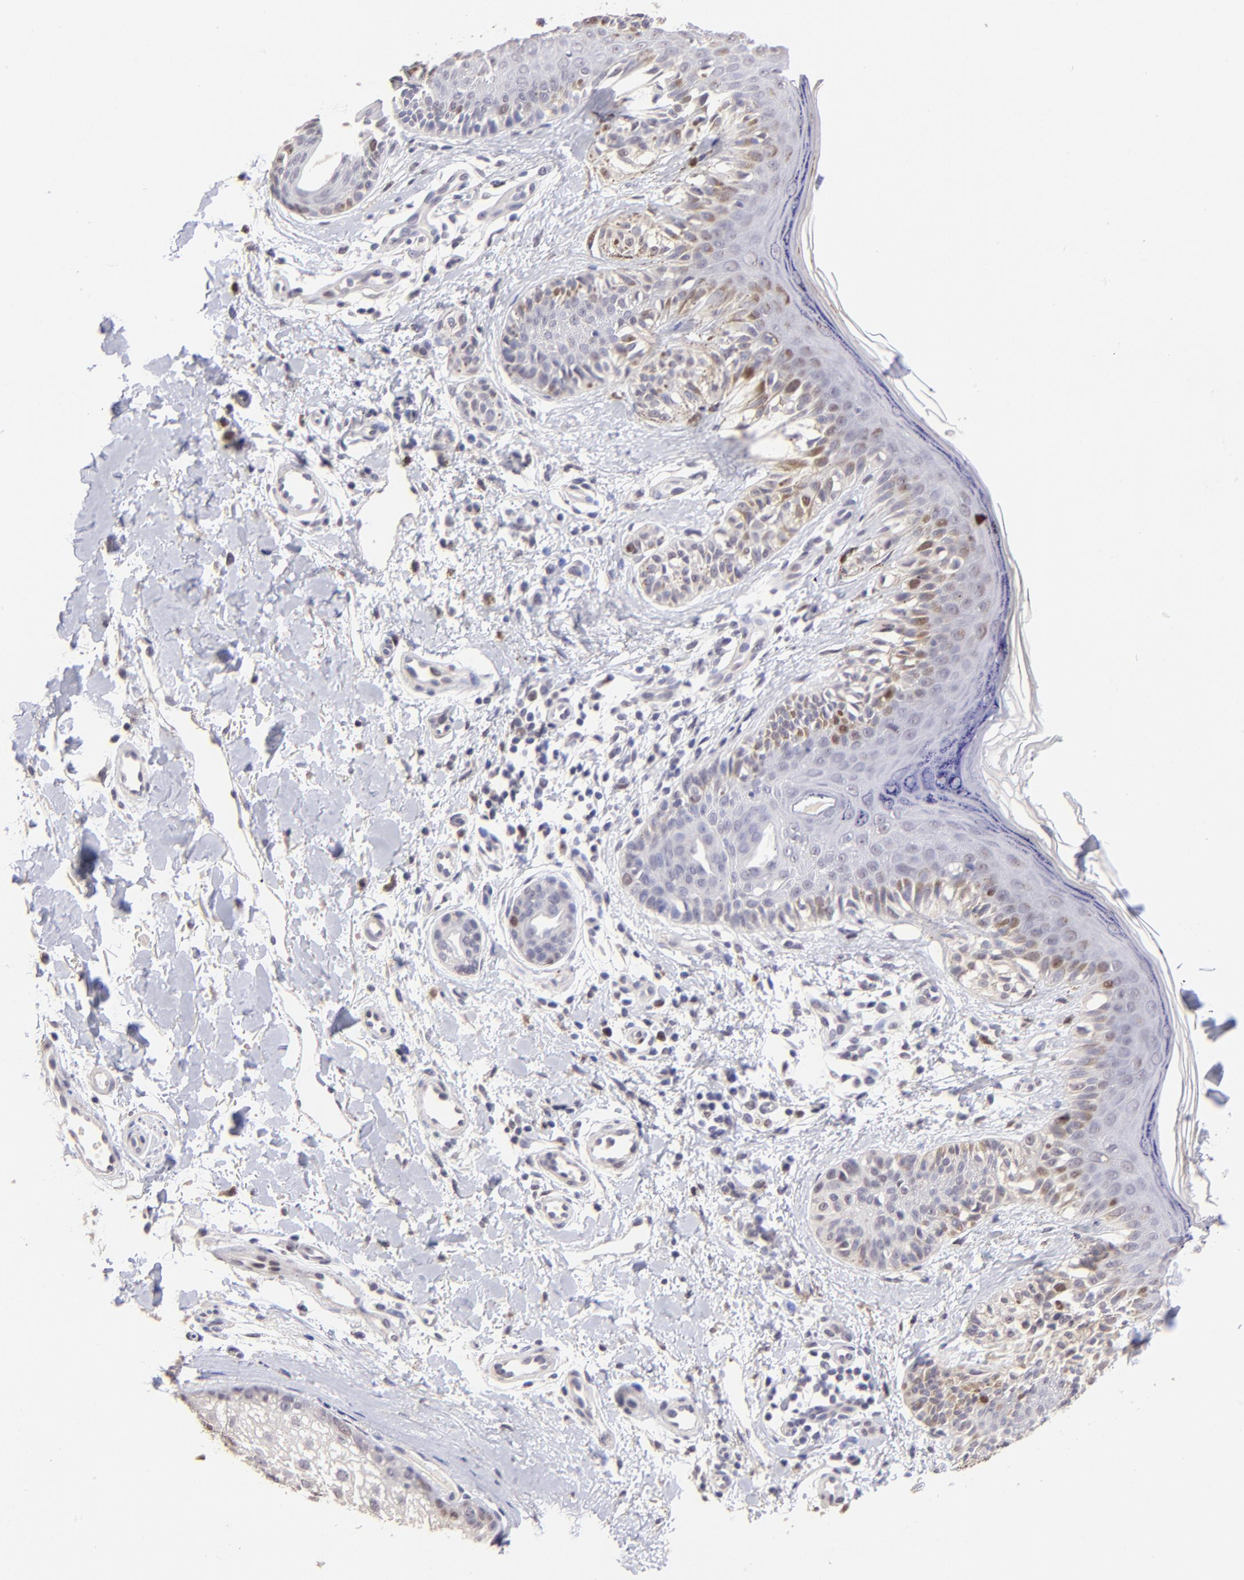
{"staining": {"intensity": "weak", "quantity": "25%-75%", "location": "cytoplasmic/membranous,nuclear"}, "tissue": "melanoma", "cell_type": "Tumor cells", "image_type": "cancer", "snomed": [{"axis": "morphology", "description": "Normal tissue, NOS"}, {"axis": "morphology", "description": "Malignant melanoma, NOS"}, {"axis": "topography", "description": "Skin"}], "caption": "Melanoma was stained to show a protein in brown. There is low levels of weak cytoplasmic/membranous and nuclear expression in about 25%-75% of tumor cells. Immunohistochemistry stains the protein of interest in brown and the nuclei are stained blue.", "gene": "DNMT1", "patient": {"sex": "male", "age": 83}}